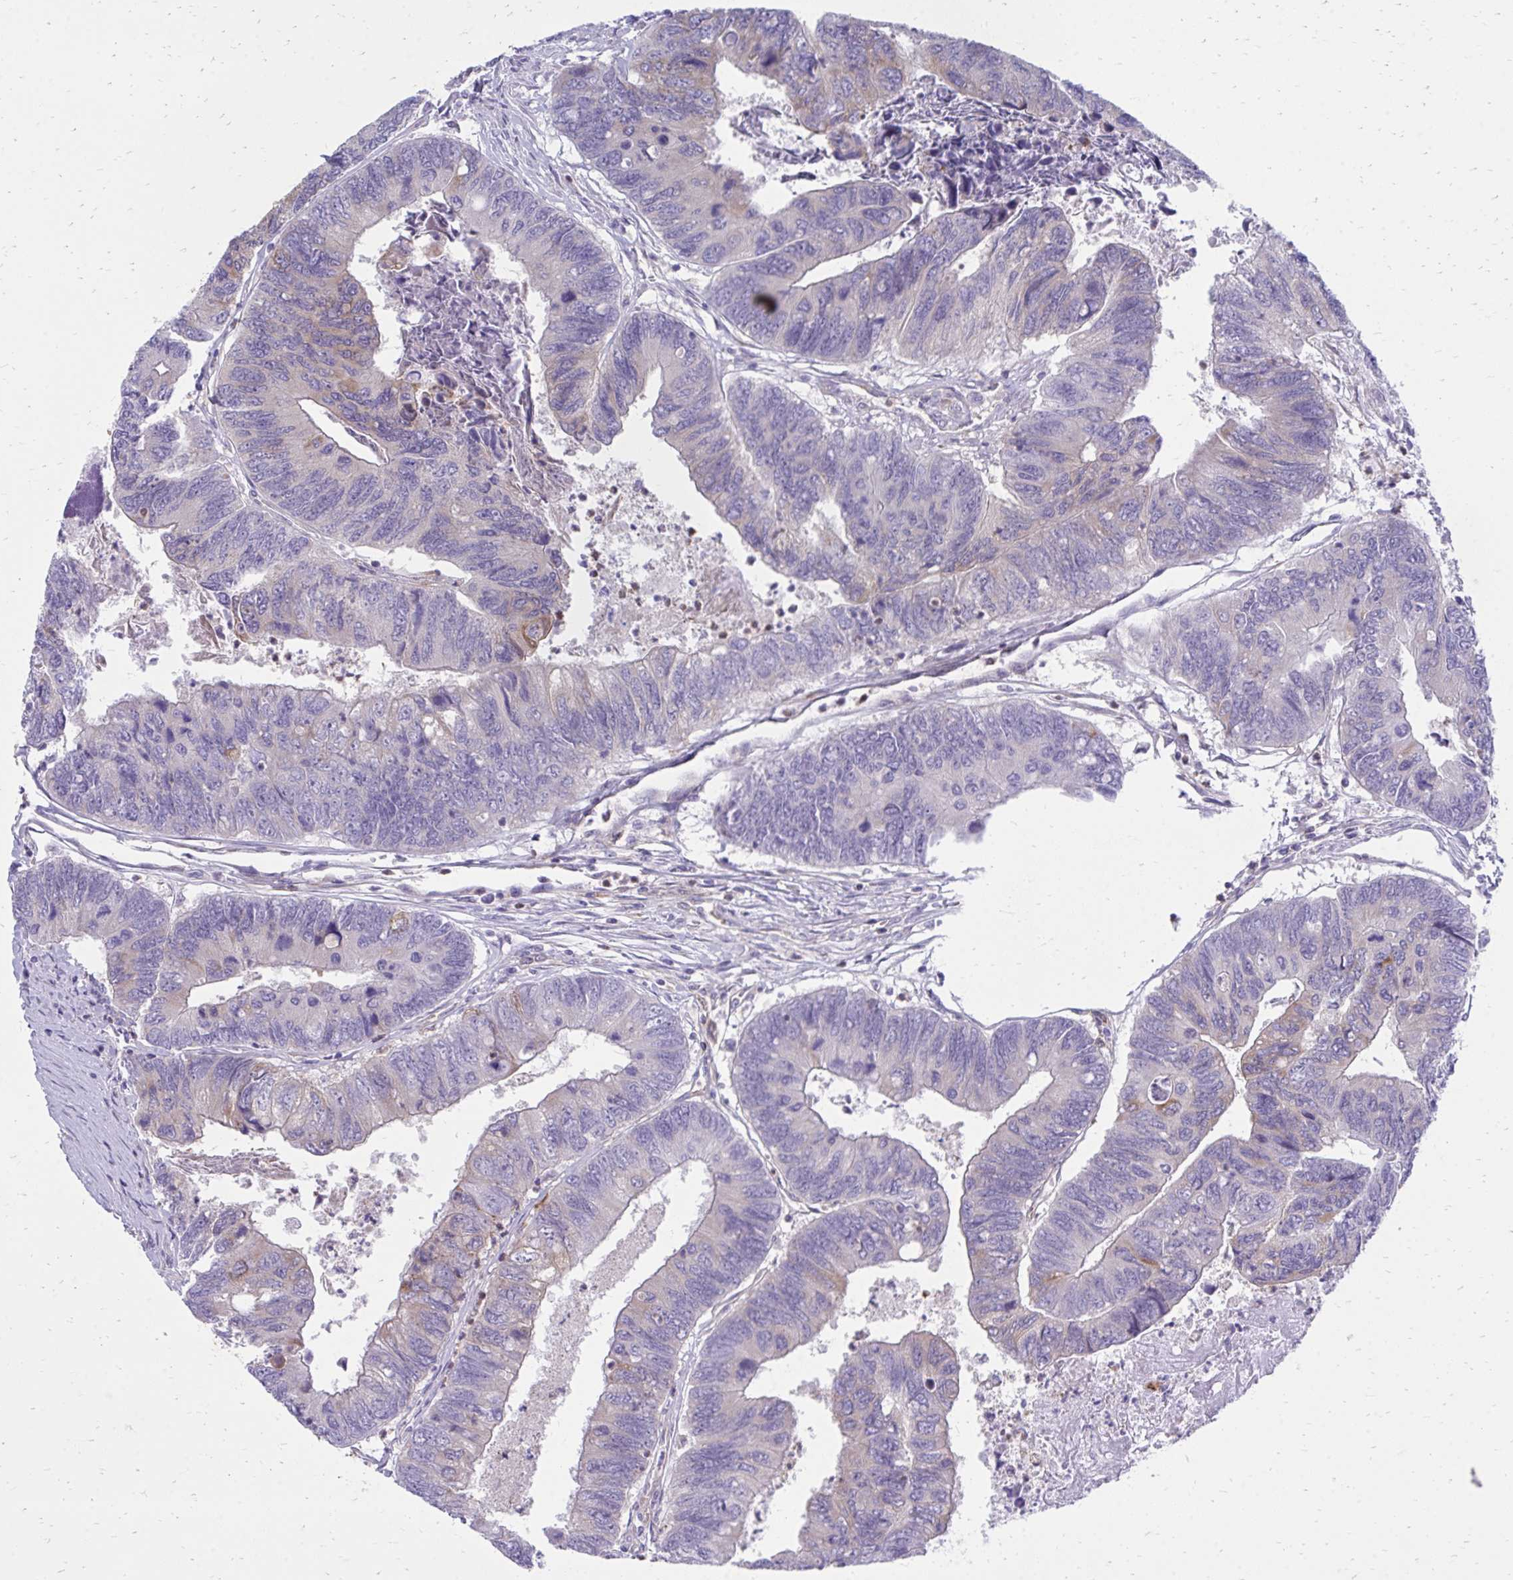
{"staining": {"intensity": "negative", "quantity": "none", "location": "none"}, "tissue": "colorectal cancer", "cell_type": "Tumor cells", "image_type": "cancer", "snomed": [{"axis": "morphology", "description": "Adenocarcinoma, NOS"}, {"axis": "topography", "description": "Colon"}], "caption": "Immunohistochemistry micrograph of colorectal adenocarcinoma stained for a protein (brown), which shows no positivity in tumor cells.", "gene": "ASAP1", "patient": {"sex": "female", "age": 67}}